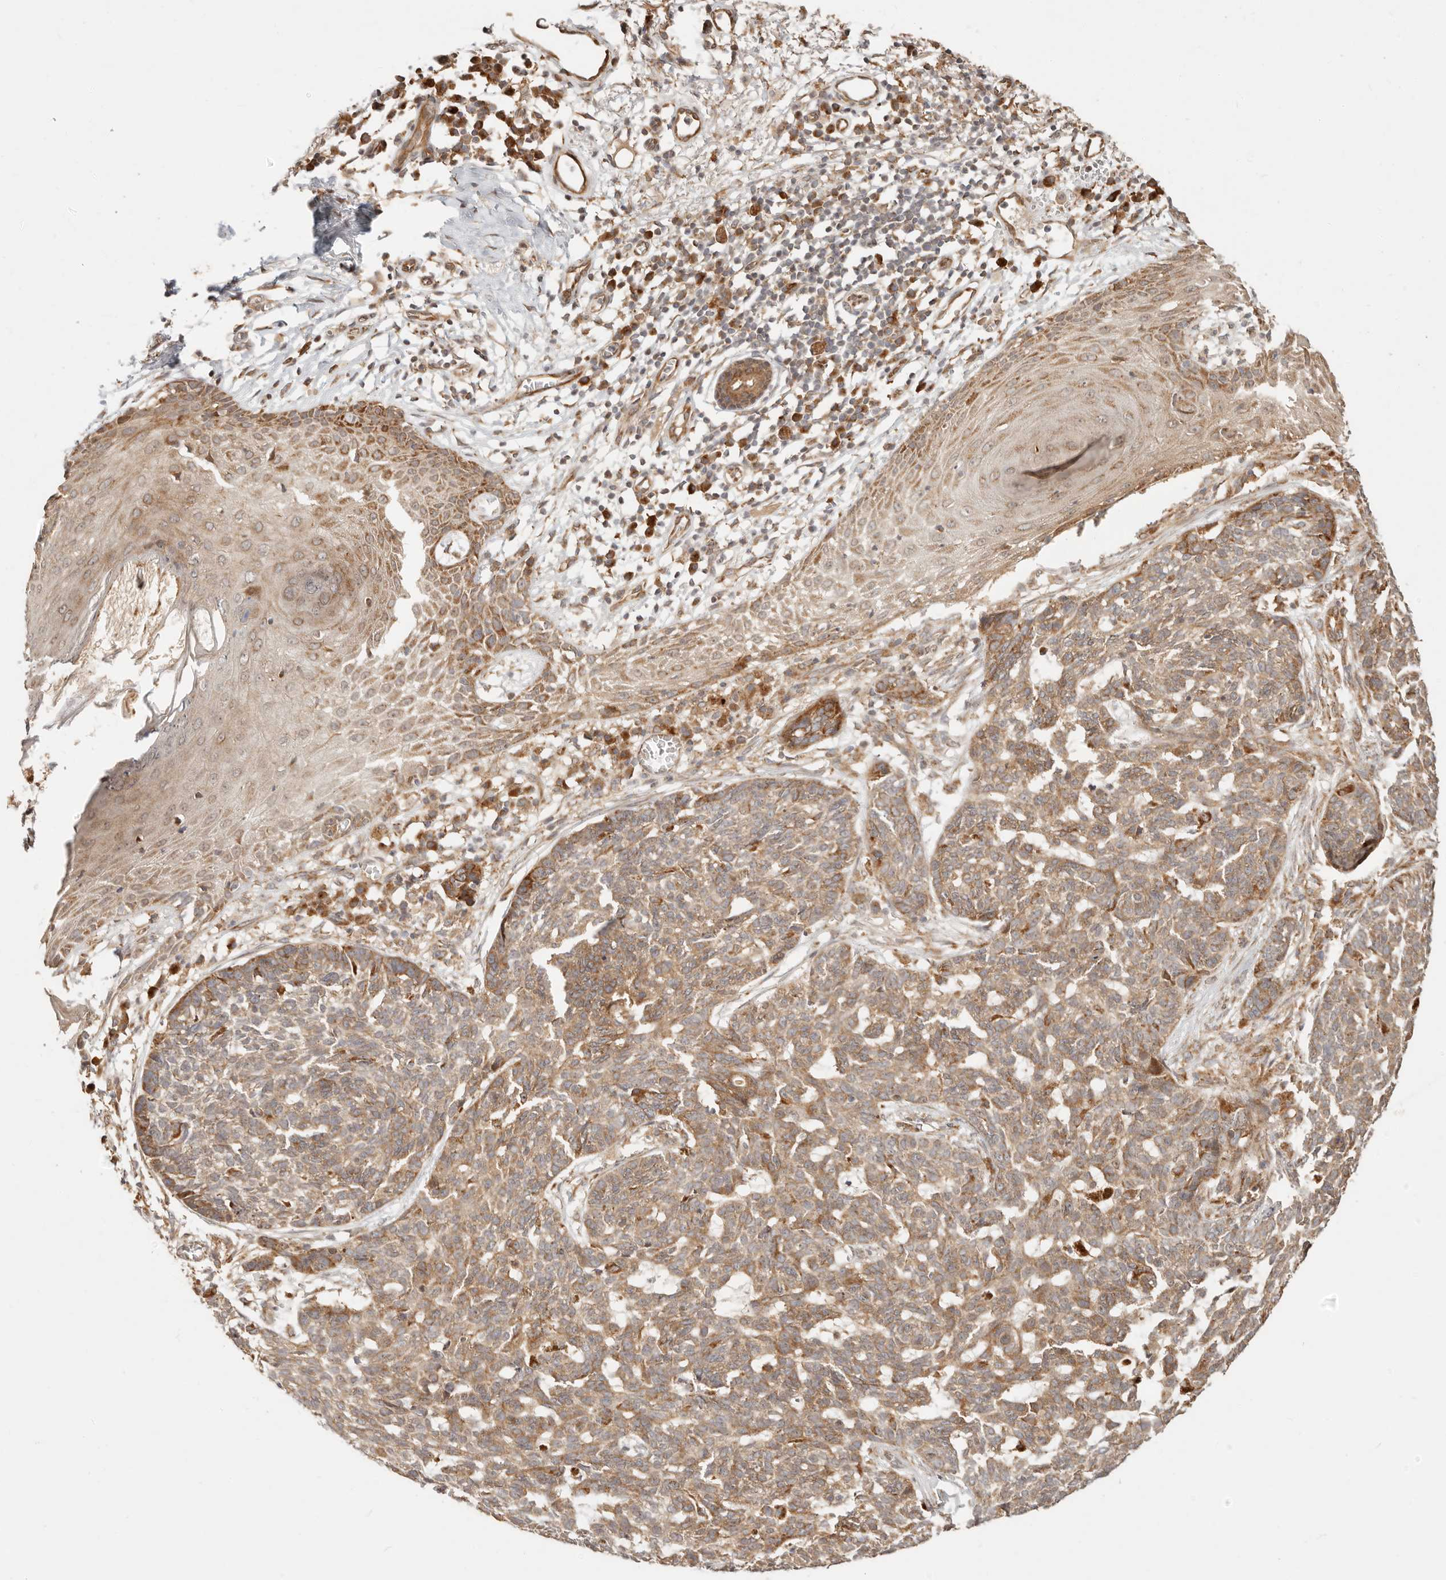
{"staining": {"intensity": "moderate", "quantity": ">75%", "location": "cytoplasmic/membranous"}, "tissue": "skin cancer", "cell_type": "Tumor cells", "image_type": "cancer", "snomed": [{"axis": "morphology", "description": "Basal cell carcinoma"}, {"axis": "topography", "description": "Skin"}], "caption": "Skin basal cell carcinoma stained for a protein (brown) demonstrates moderate cytoplasmic/membranous positive expression in about >75% of tumor cells.", "gene": "TIMM17A", "patient": {"sex": "male", "age": 85}}